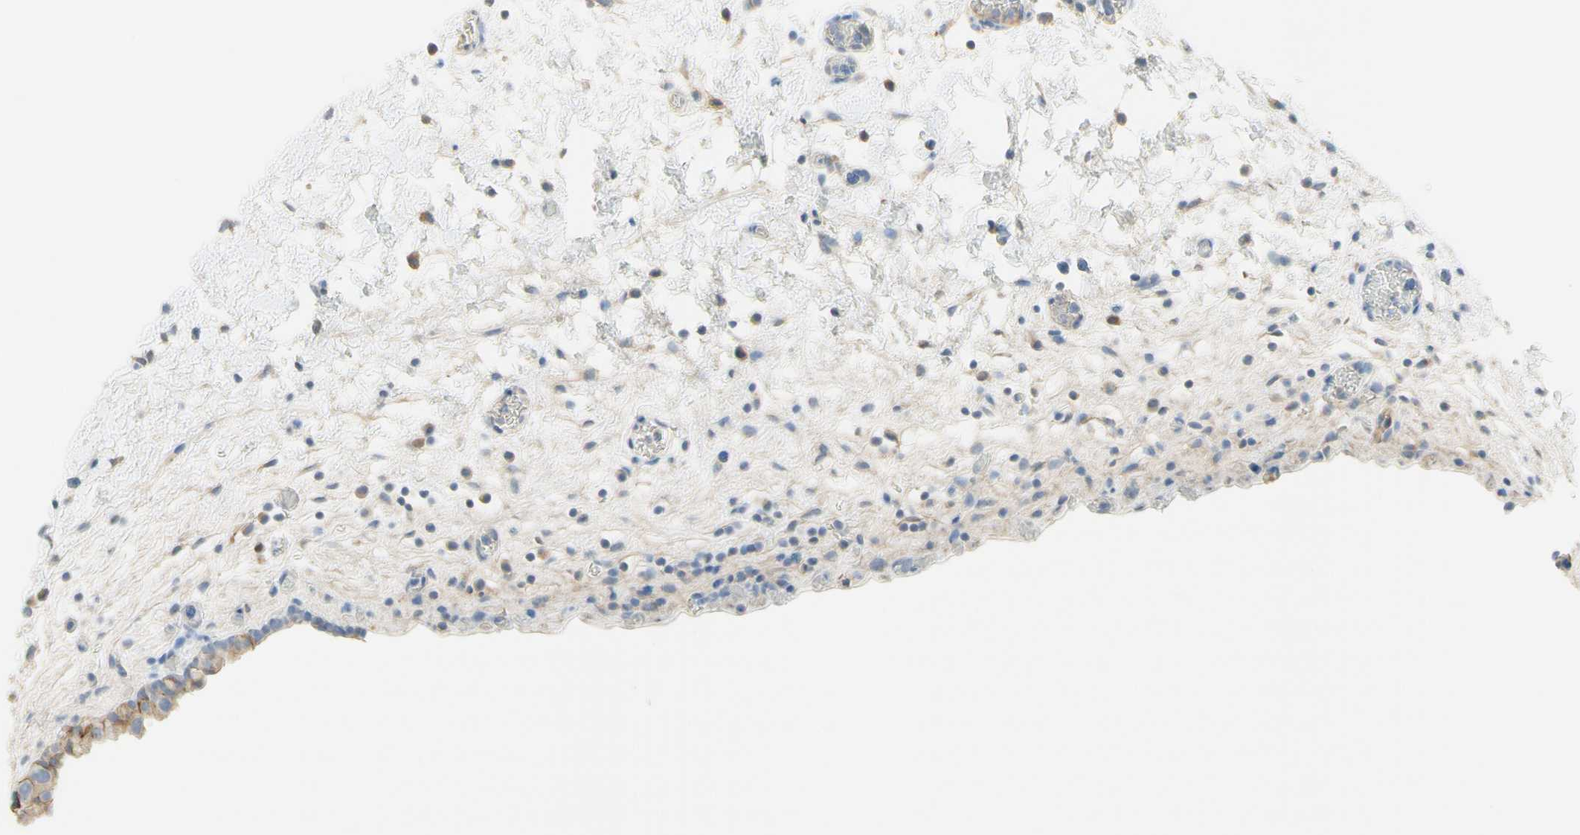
{"staining": {"intensity": "moderate", "quantity": ">75%", "location": "cytoplasmic/membranous"}, "tissue": "urinary bladder", "cell_type": "Urothelial cells", "image_type": "normal", "snomed": [{"axis": "morphology", "description": "Normal tissue, NOS"}, {"axis": "topography", "description": "Urinary bladder"}], "caption": "A high-resolution photomicrograph shows IHC staining of normal urinary bladder, which shows moderate cytoplasmic/membranous expression in approximately >75% of urothelial cells. (DAB IHC with brightfield microscopy, high magnification).", "gene": "NECTIN4", "patient": {"sex": "female", "age": 64}}